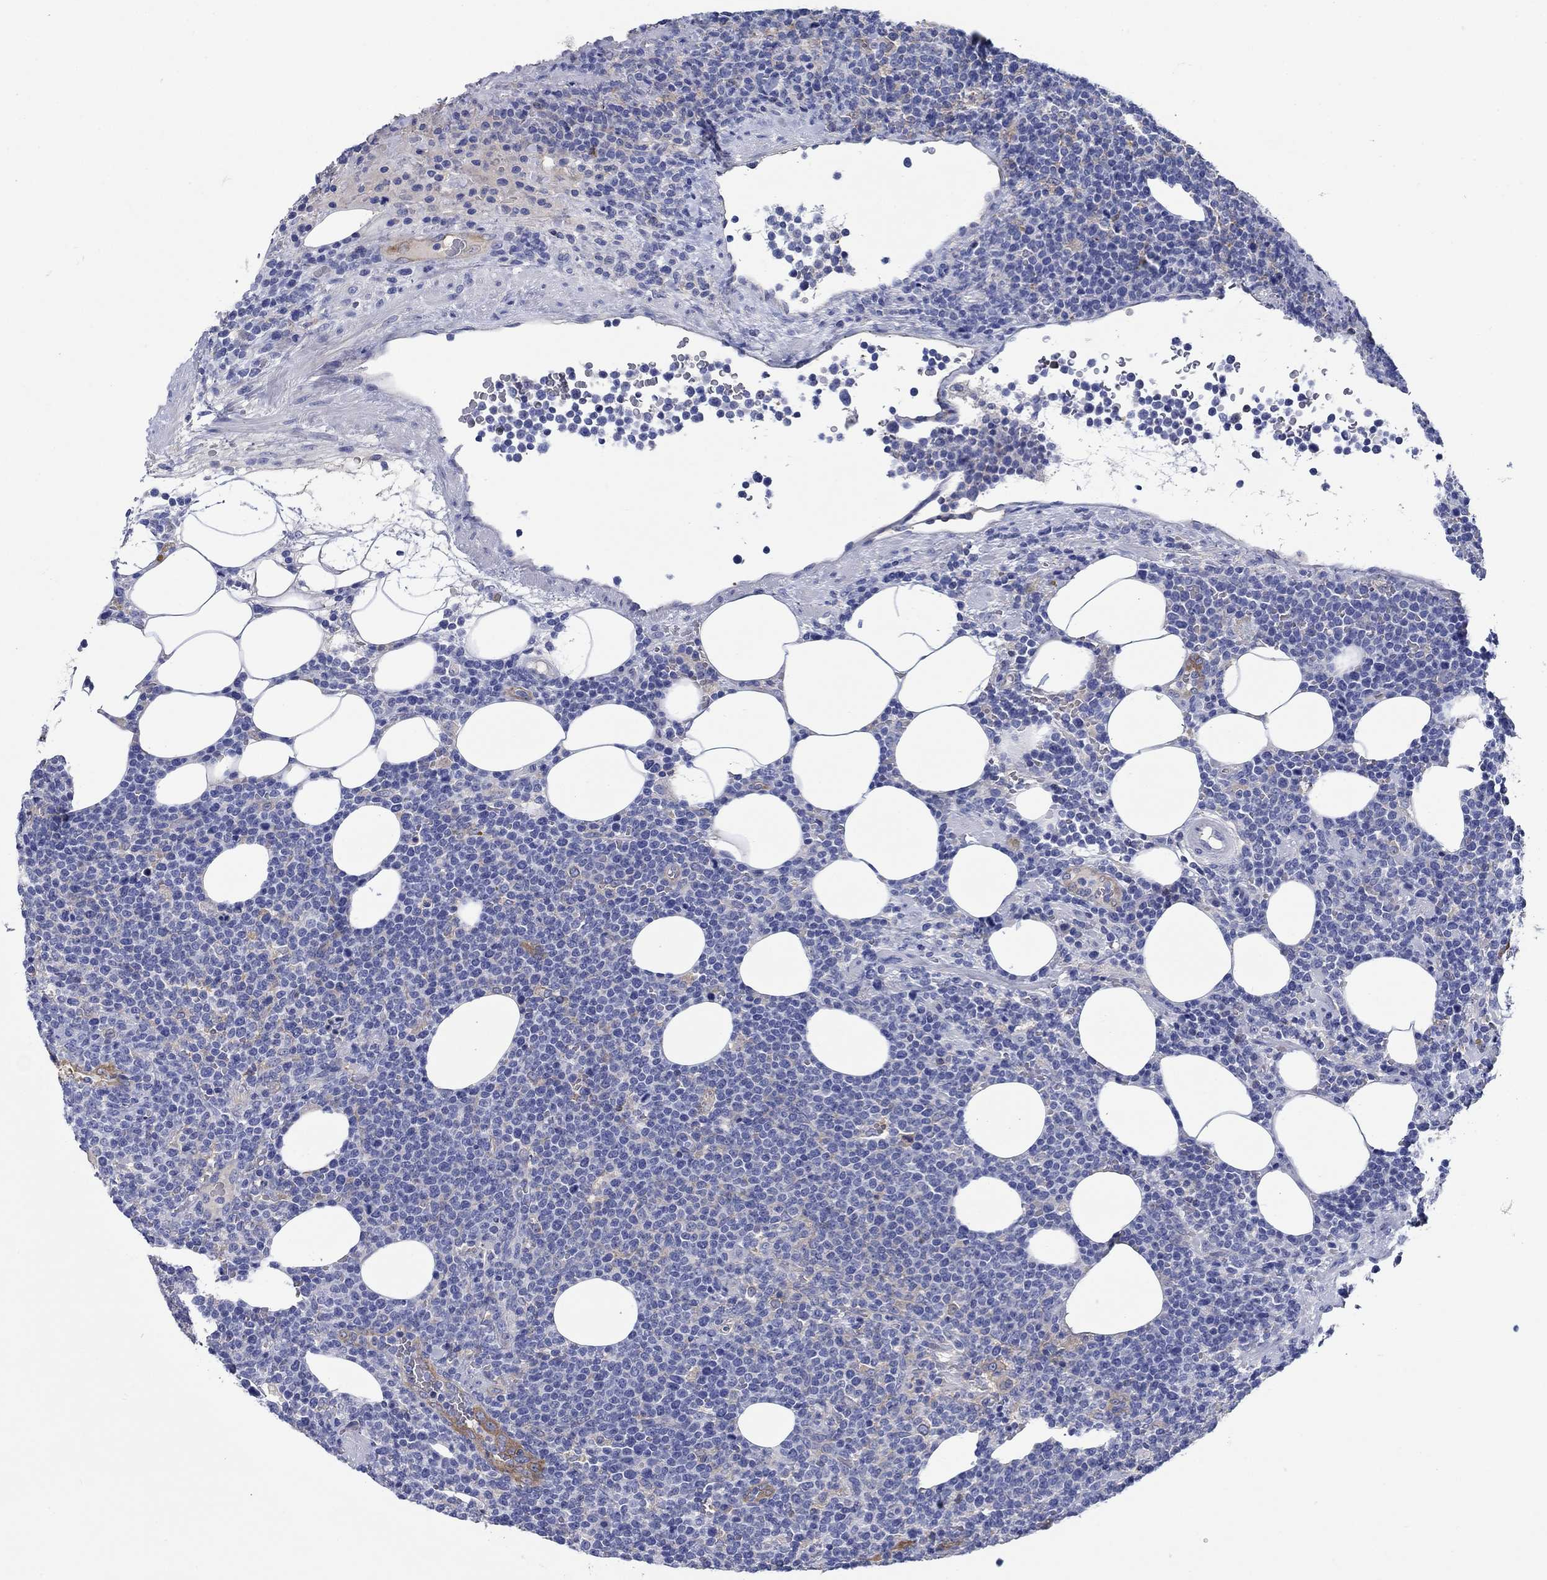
{"staining": {"intensity": "weak", "quantity": "25%-75%", "location": "cytoplasmic/membranous"}, "tissue": "lymphoma", "cell_type": "Tumor cells", "image_type": "cancer", "snomed": [{"axis": "morphology", "description": "Malignant lymphoma, non-Hodgkin's type, High grade"}, {"axis": "topography", "description": "Lymph node"}], "caption": "Protein expression analysis of human lymphoma reveals weak cytoplasmic/membranous expression in approximately 25%-75% of tumor cells. The protein is shown in brown color, while the nuclei are stained blue.", "gene": "TRIM16", "patient": {"sex": "male", "age": 61}}